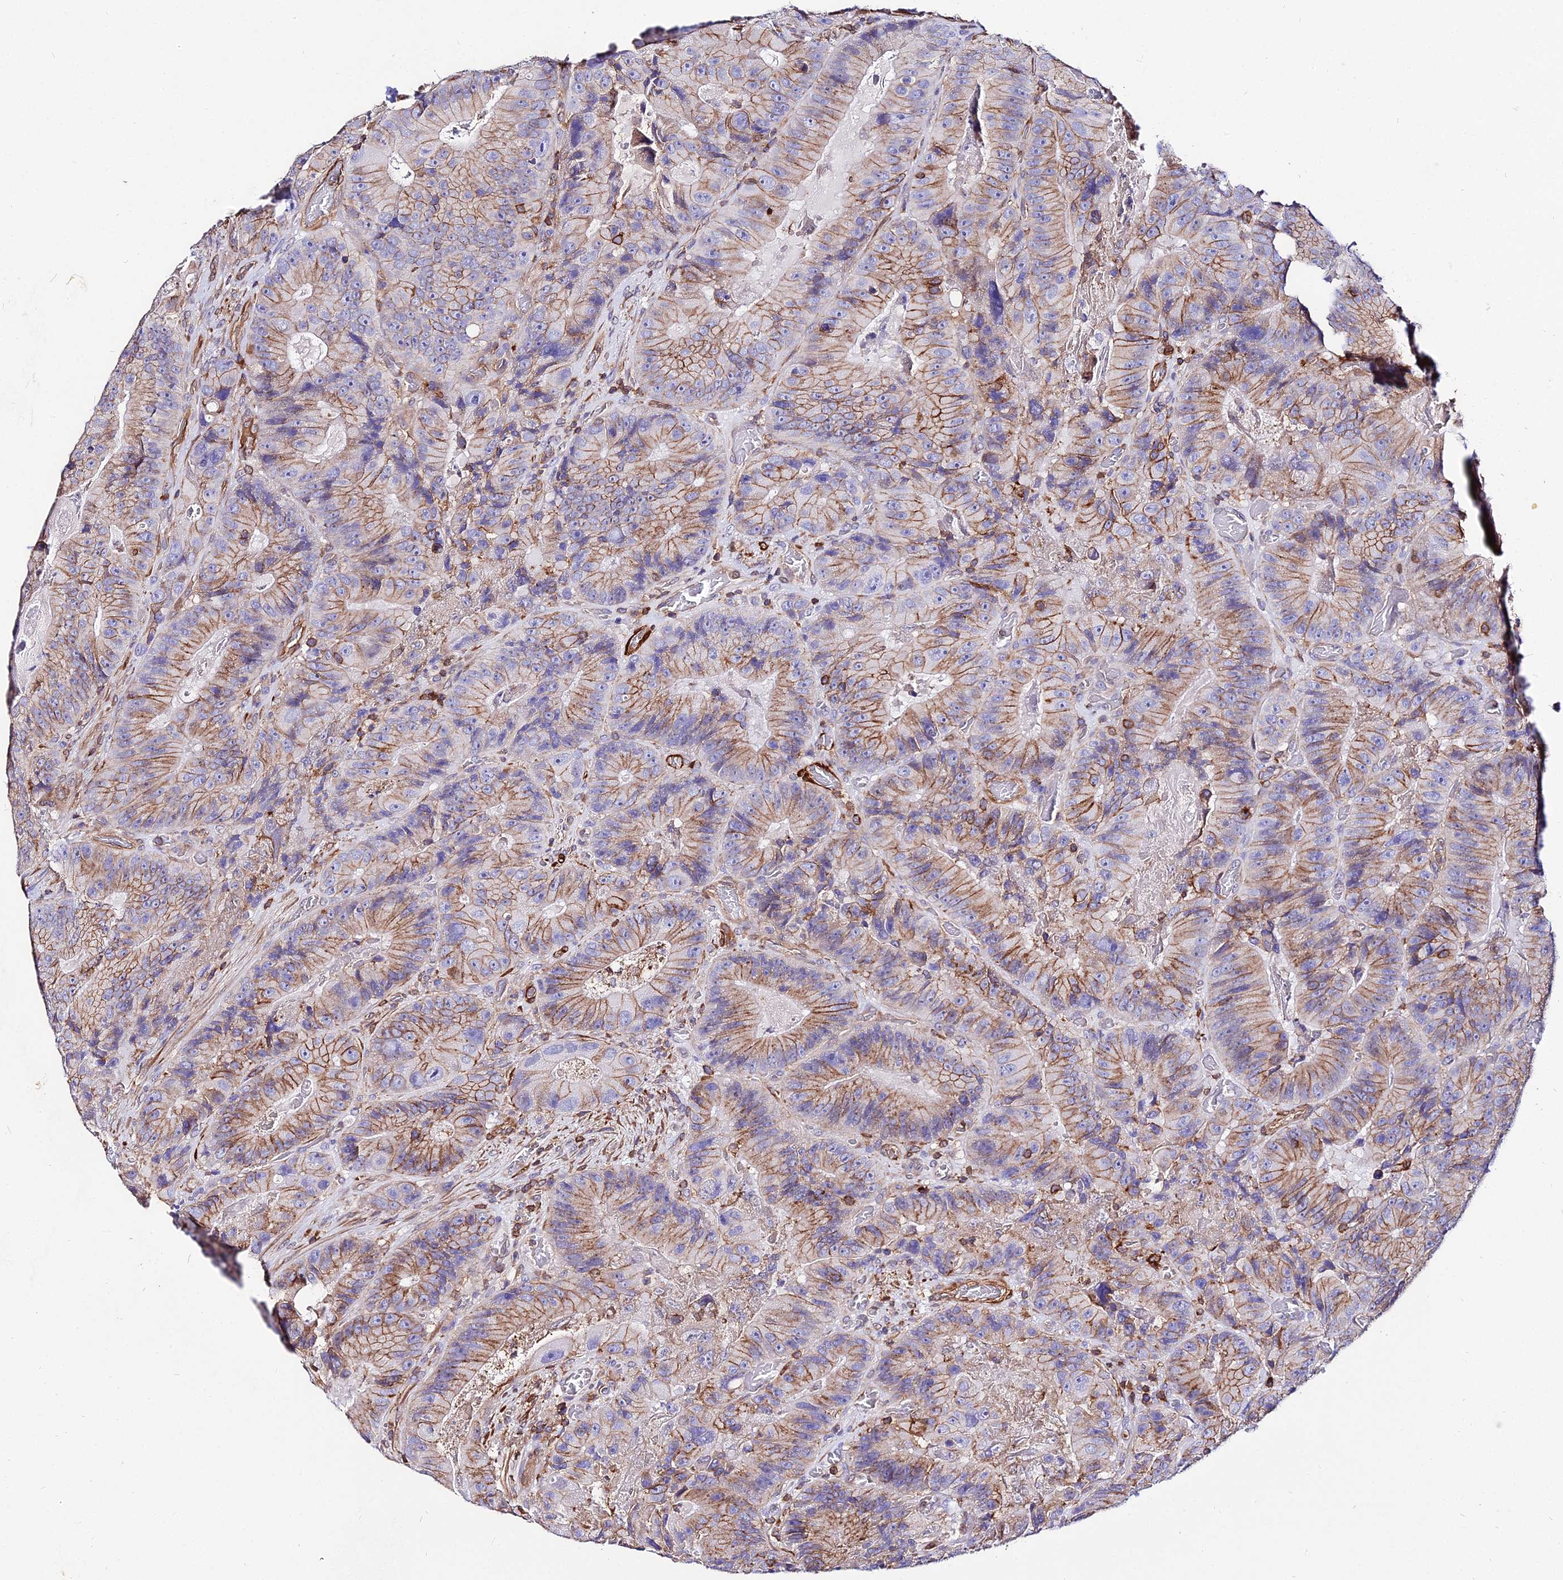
{"staining": {"intensity": "moderate", "quantity": ">75%", "location": "cytoplasmic/membranous"}, "tissue": "colorectal cancer", "cell_type": "Tumor cells", "image_type": "cancer", "snomed": [{"axis": "morphology", "description": "Adenocarcinoma, NOS"}, {"axis": "topography", "description": "Colon"}], "caption": "Tumor cells display moderate cytoplasmic/membranous expression in approximately >75% of cells in colorectal cancer (adenocarcinoma).", "gene": "CSRP1", "patient": {"sex": "female", "age": 86}}